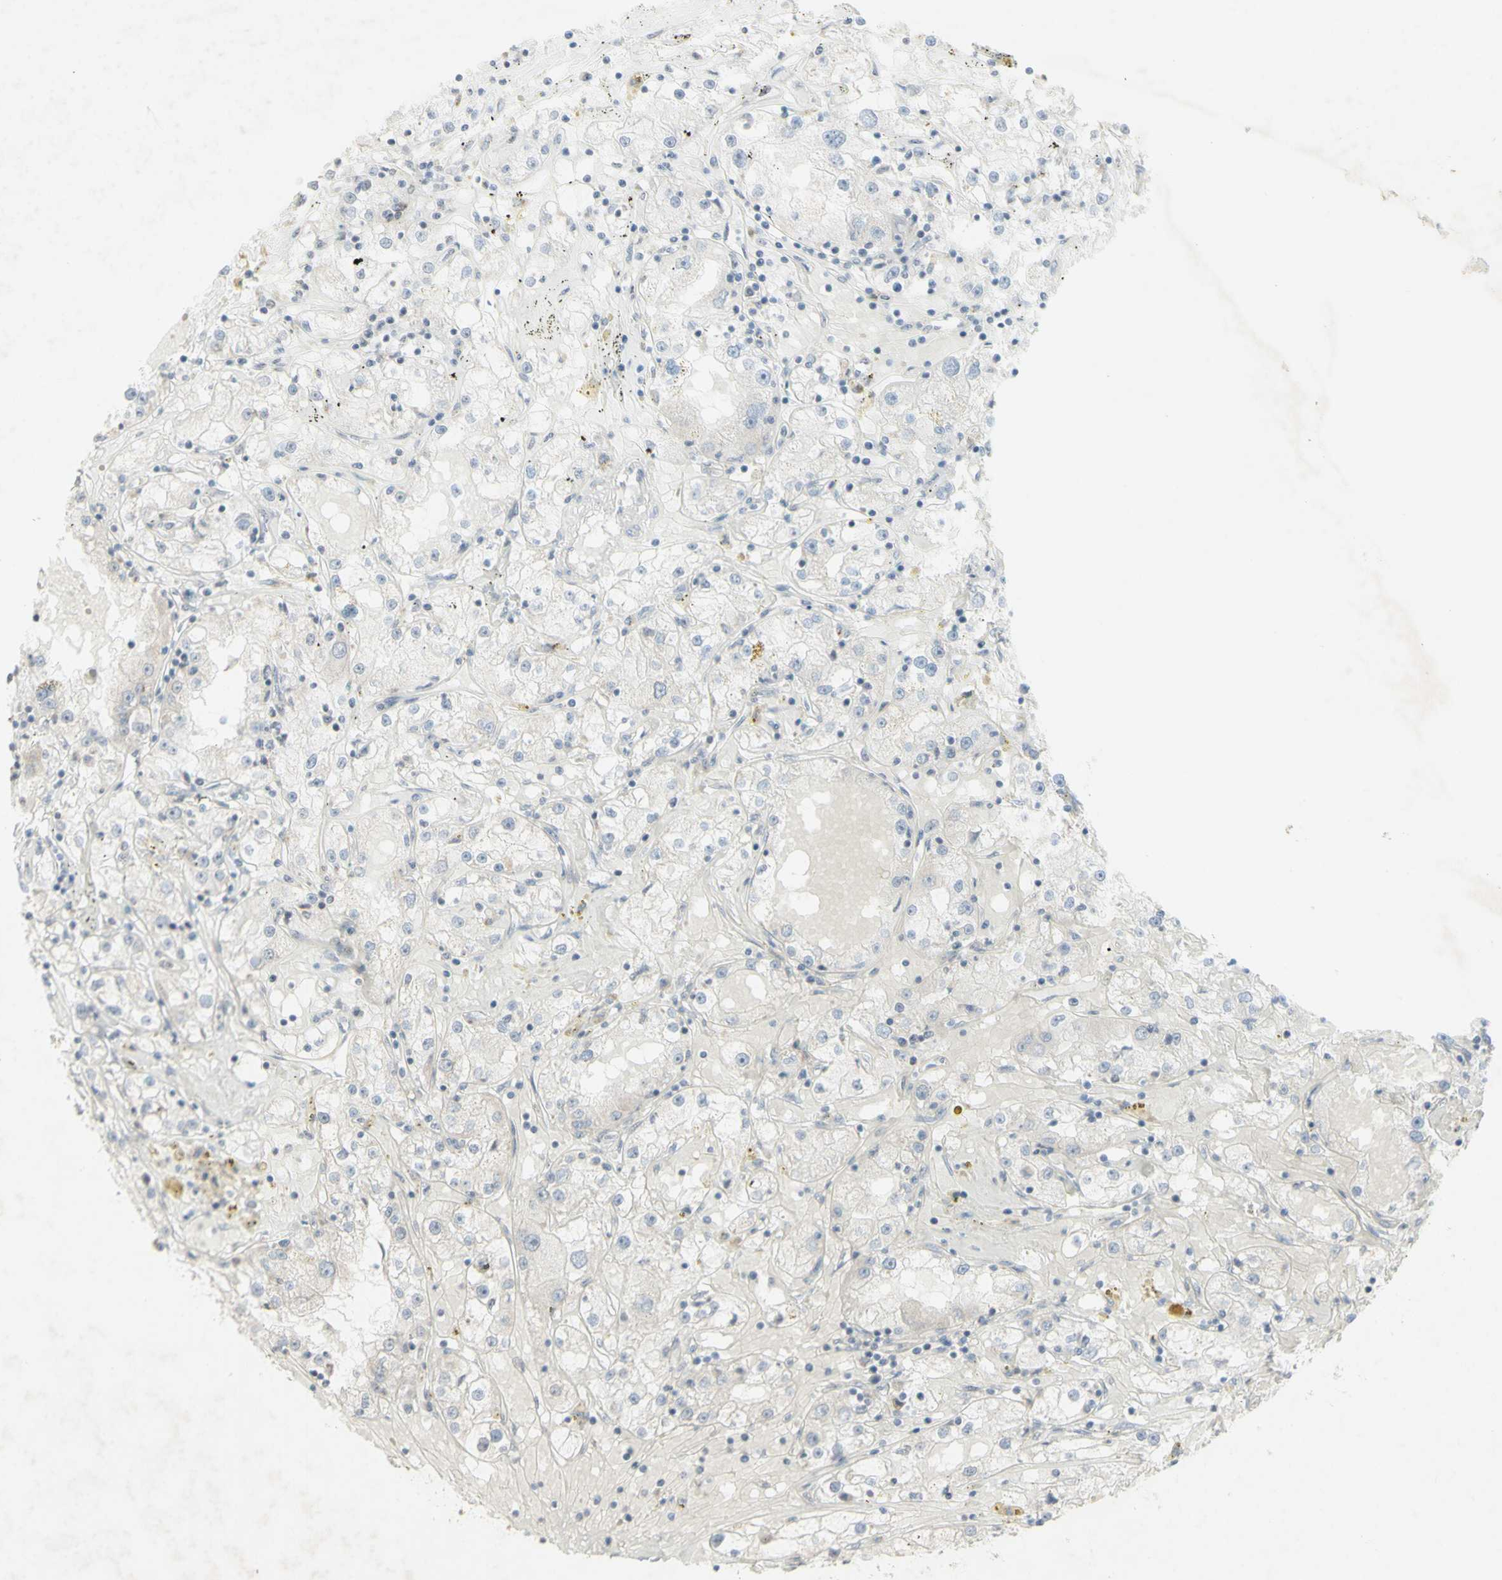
{"staining": {"intensity": "negative", "quantity": "none", "location": "none"}, "tissue": "renal cancer", "cell_type": "Tumor cells", "image_type": "cancer", "snomed": [{"axis": "morphology", "description": "Adenocarcinoma, NOS"}, {"axis": "topography", "description": "Kidney"}], "caption": "Renal cancer (adenocarcinoma) stained for a protein using IHC exhibits no positivity tumor cells.", "gene": "CENPB", "patient": {"sex": "male", "age": 56}}